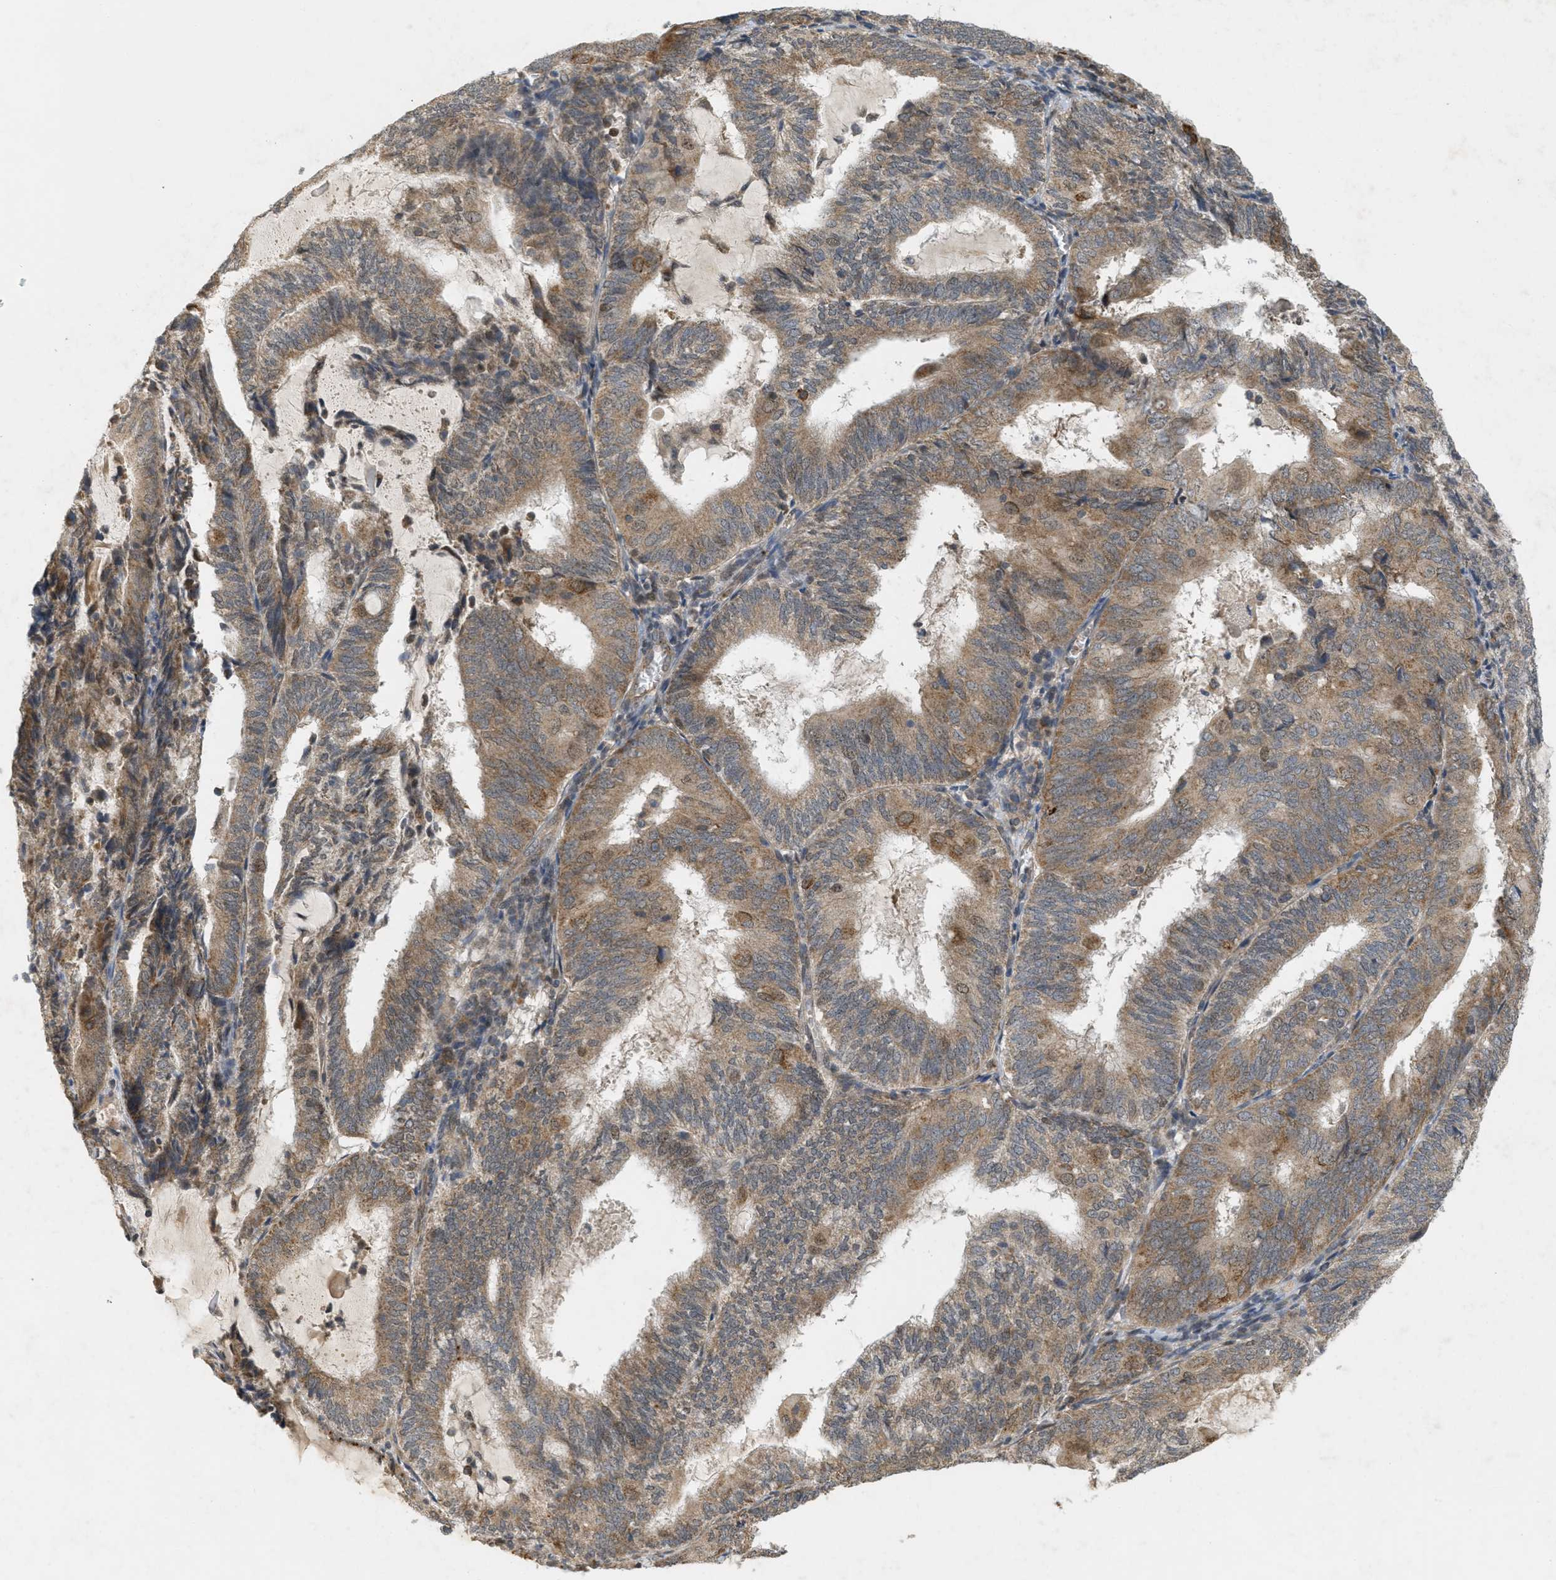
{"staining": {"intensity": "moderate", "quantity": ">75%", "location": "cytoplasmic/membranous"}, "tissue": "endometrial cancer", "cell_type": "Tumor cells", "image_type": "cancer", "snomed": [{"axis": "morphology", "description": "Adenocarcinoma, NOS"}, {"axis": "topography", "description": "Endometrium"}], "caption": "This histopathology image displays immunohistochemistry (IHC) staining of human adenocarcinoma (endometrial), with medium moderate cytoplasmic/membranous positivity in about >75% of tumor cells.", "gene": "PRKD1", "patient": {"sex": "female", "age": 81}}